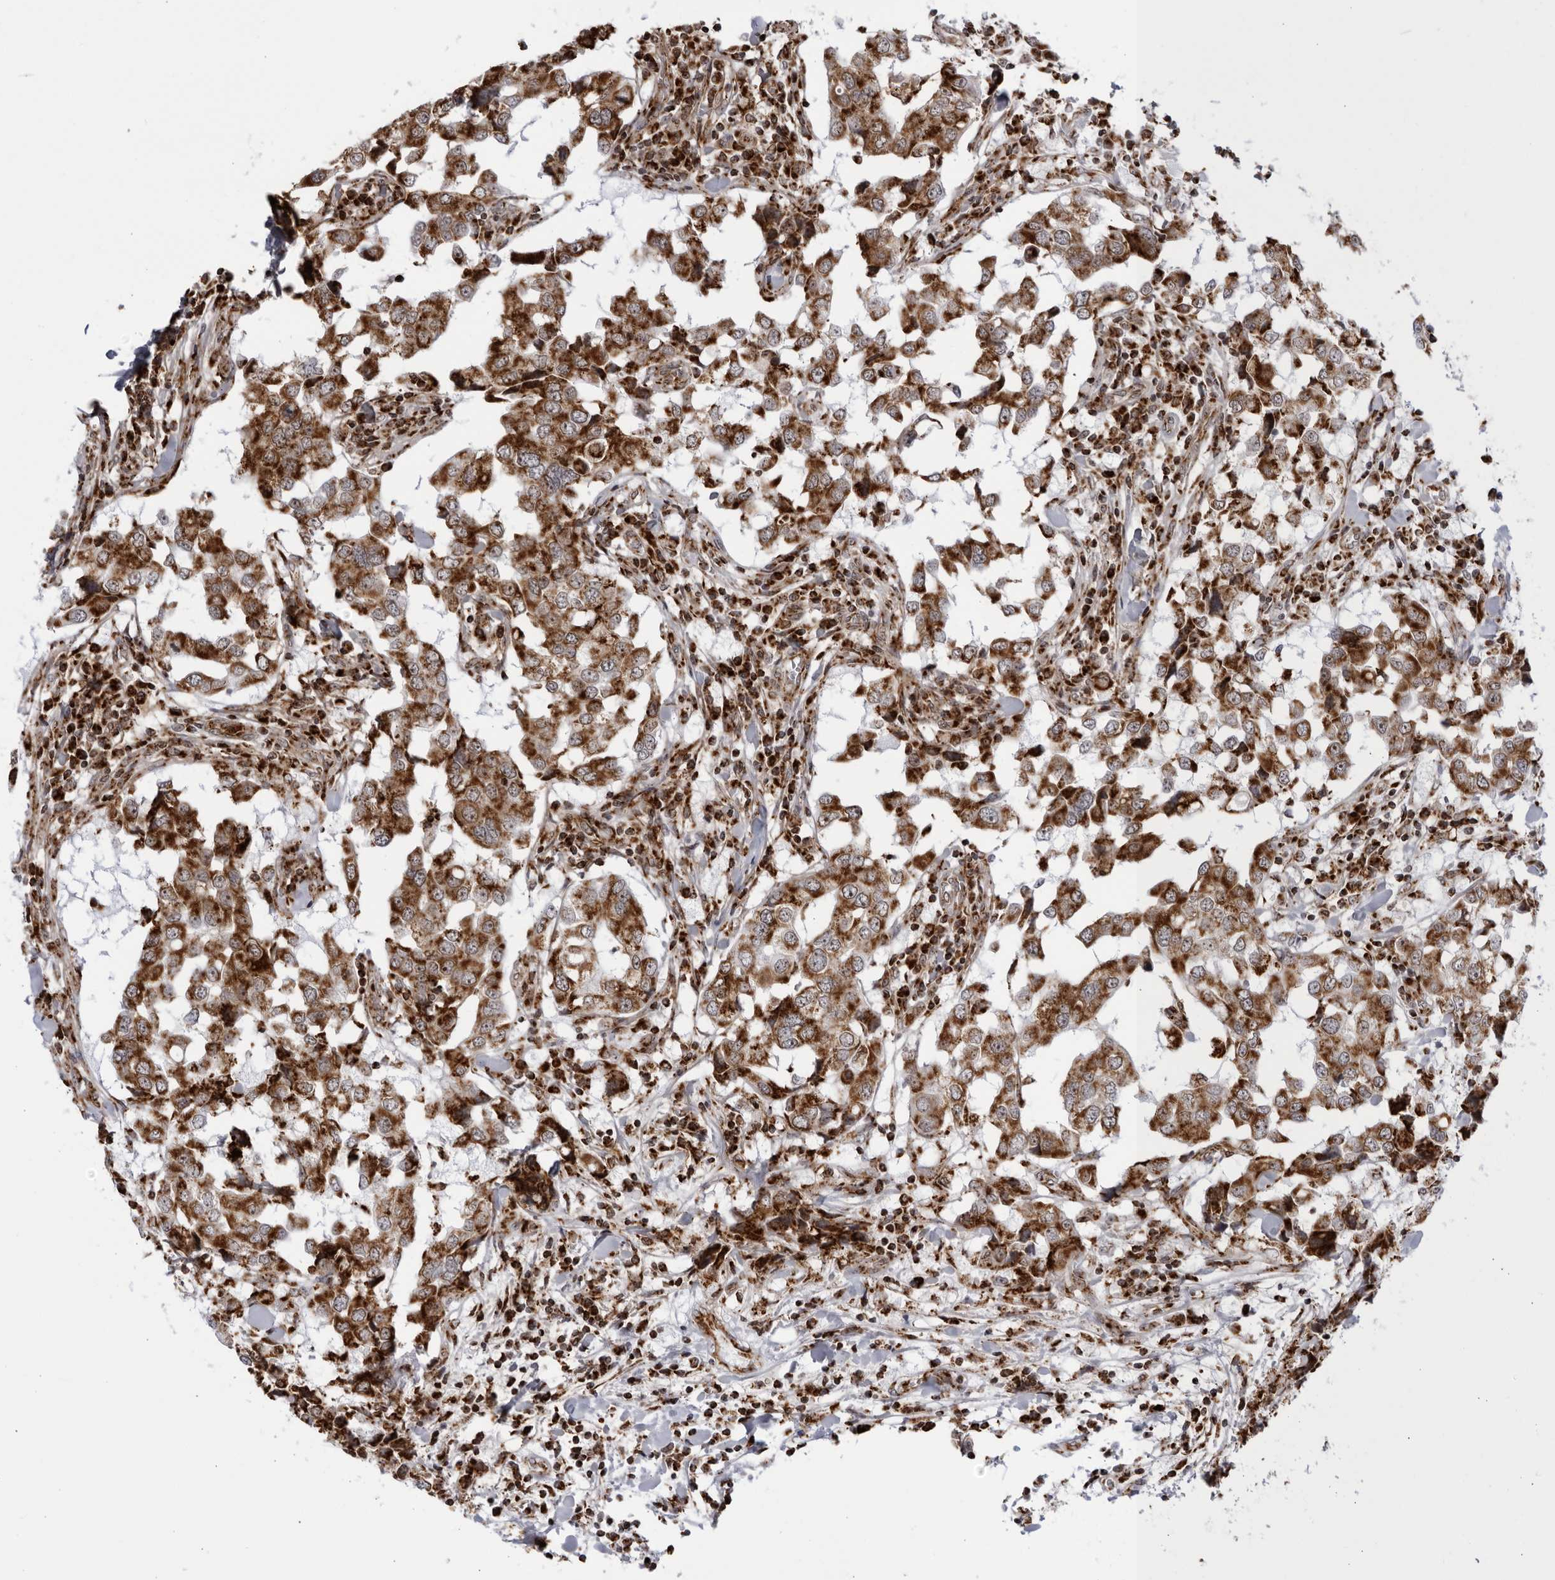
{"staining": {"intensity": "strong", "quantity": ">75%", "location": "cytoplasmic/membranous"}, "tissue": "breast cancer", "cell_type": "Tumor cells", "image_type": "cancer", "snomed": [{"axis": "morphology", "description": "Duct carcinoma"}, {"axis": "topography", "description": "Breast"}], "caption": "A brown stain shows strong cytoplasmic/membranous staining of a protein in human invasive ductal carcinoma (breast) tumor cells.", "gene": "RBM34", "patient": {"sex": "female", "age": 27}}